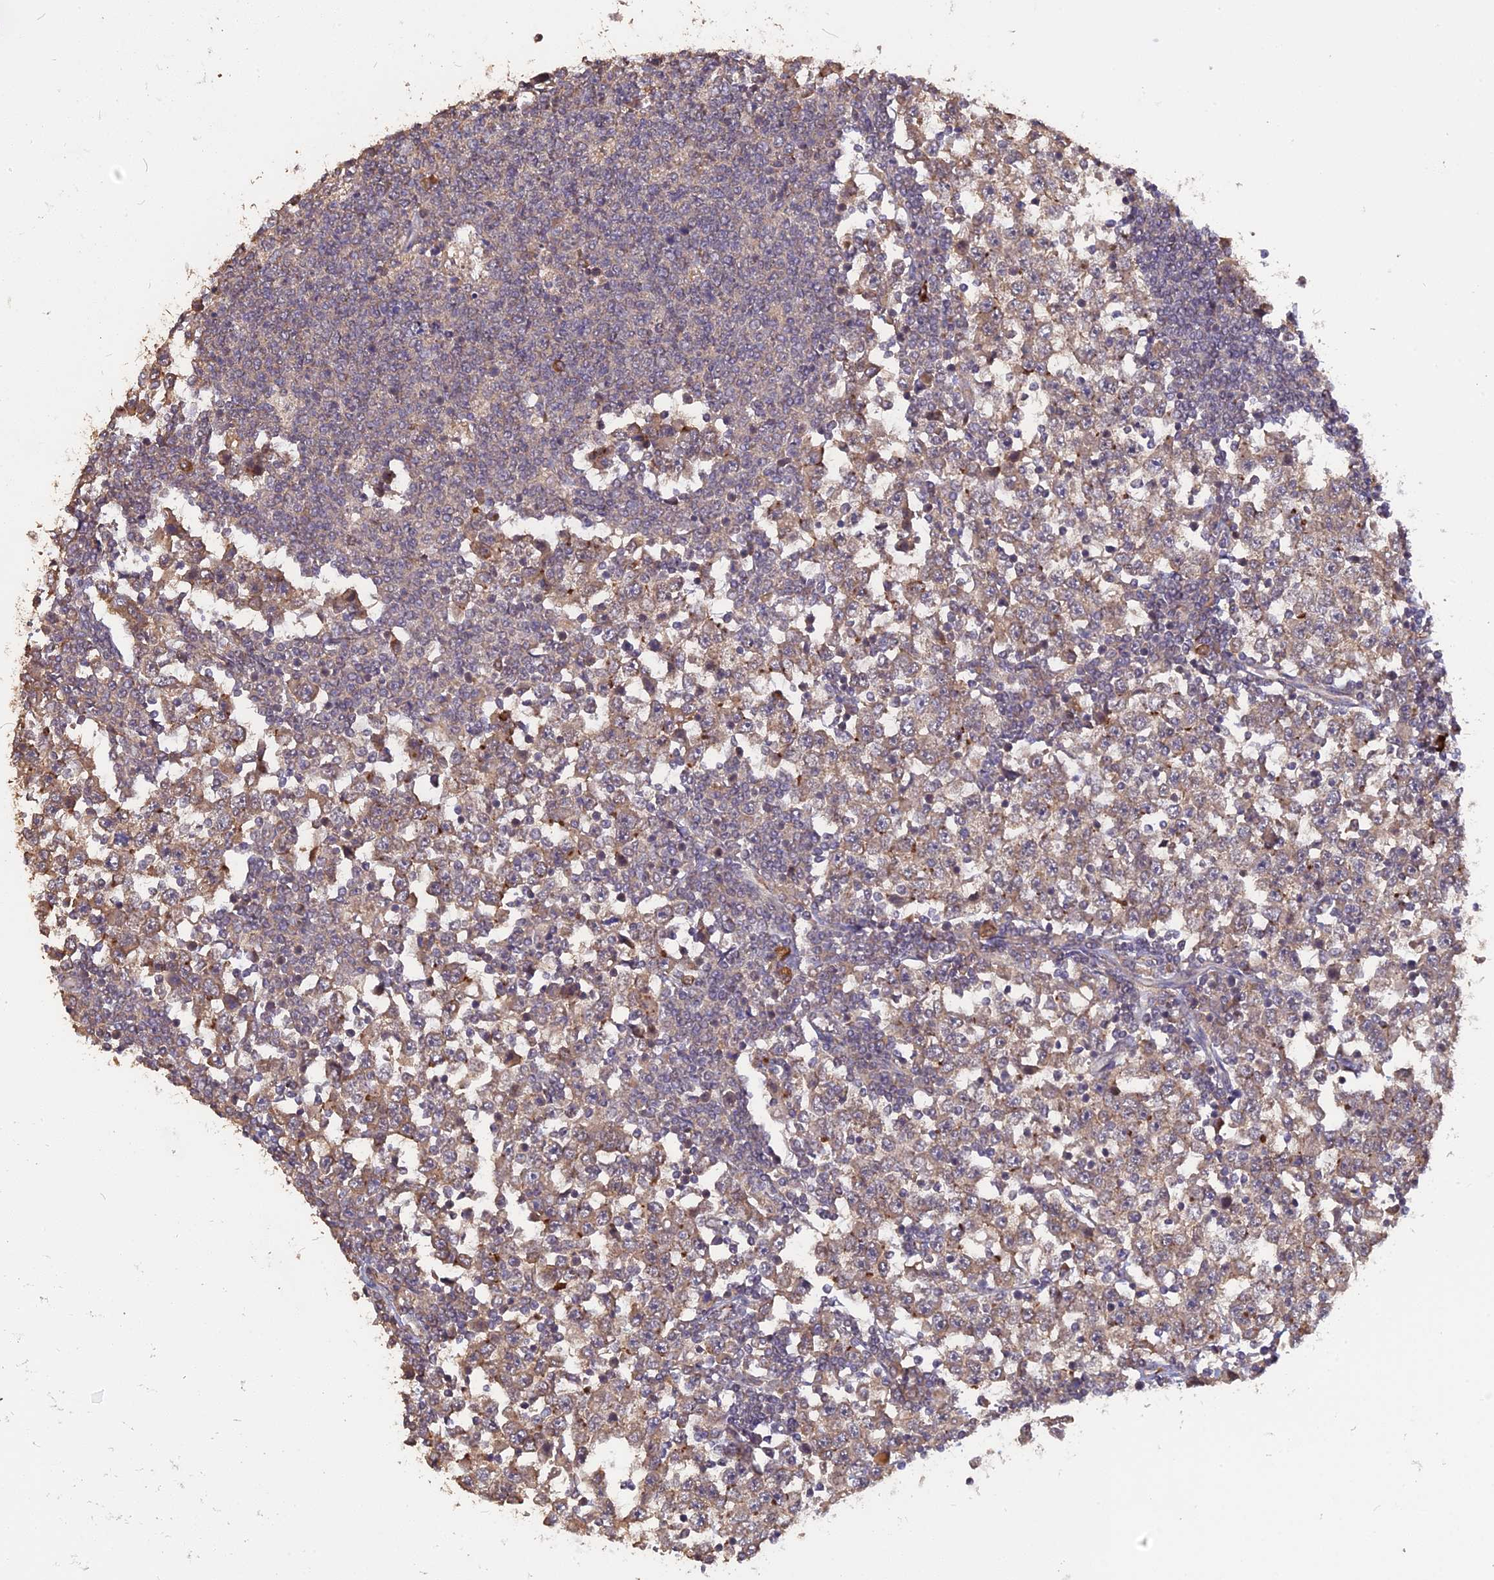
{"staining": {"intensity": "weak", "quantity": "25%-75%", "location": "cytoplasmic/membranous"}, "tissue": "testis cancer", "cell_type": "Tumor cells", "image_type": "cancer", "snomed": [{"axis": "morphology", "description": "Seminoma, NOS"}, {"axis": "topography", "description": "Testis"}], "caption": "Protein expression analysis of testis cancer (seminoma) reveals weak cytoplasmic/membranous expression in about 25%-75% of tumor cells.", "gene": "ARHGAP40", "patient": {"sex": "male", "age": 65}}